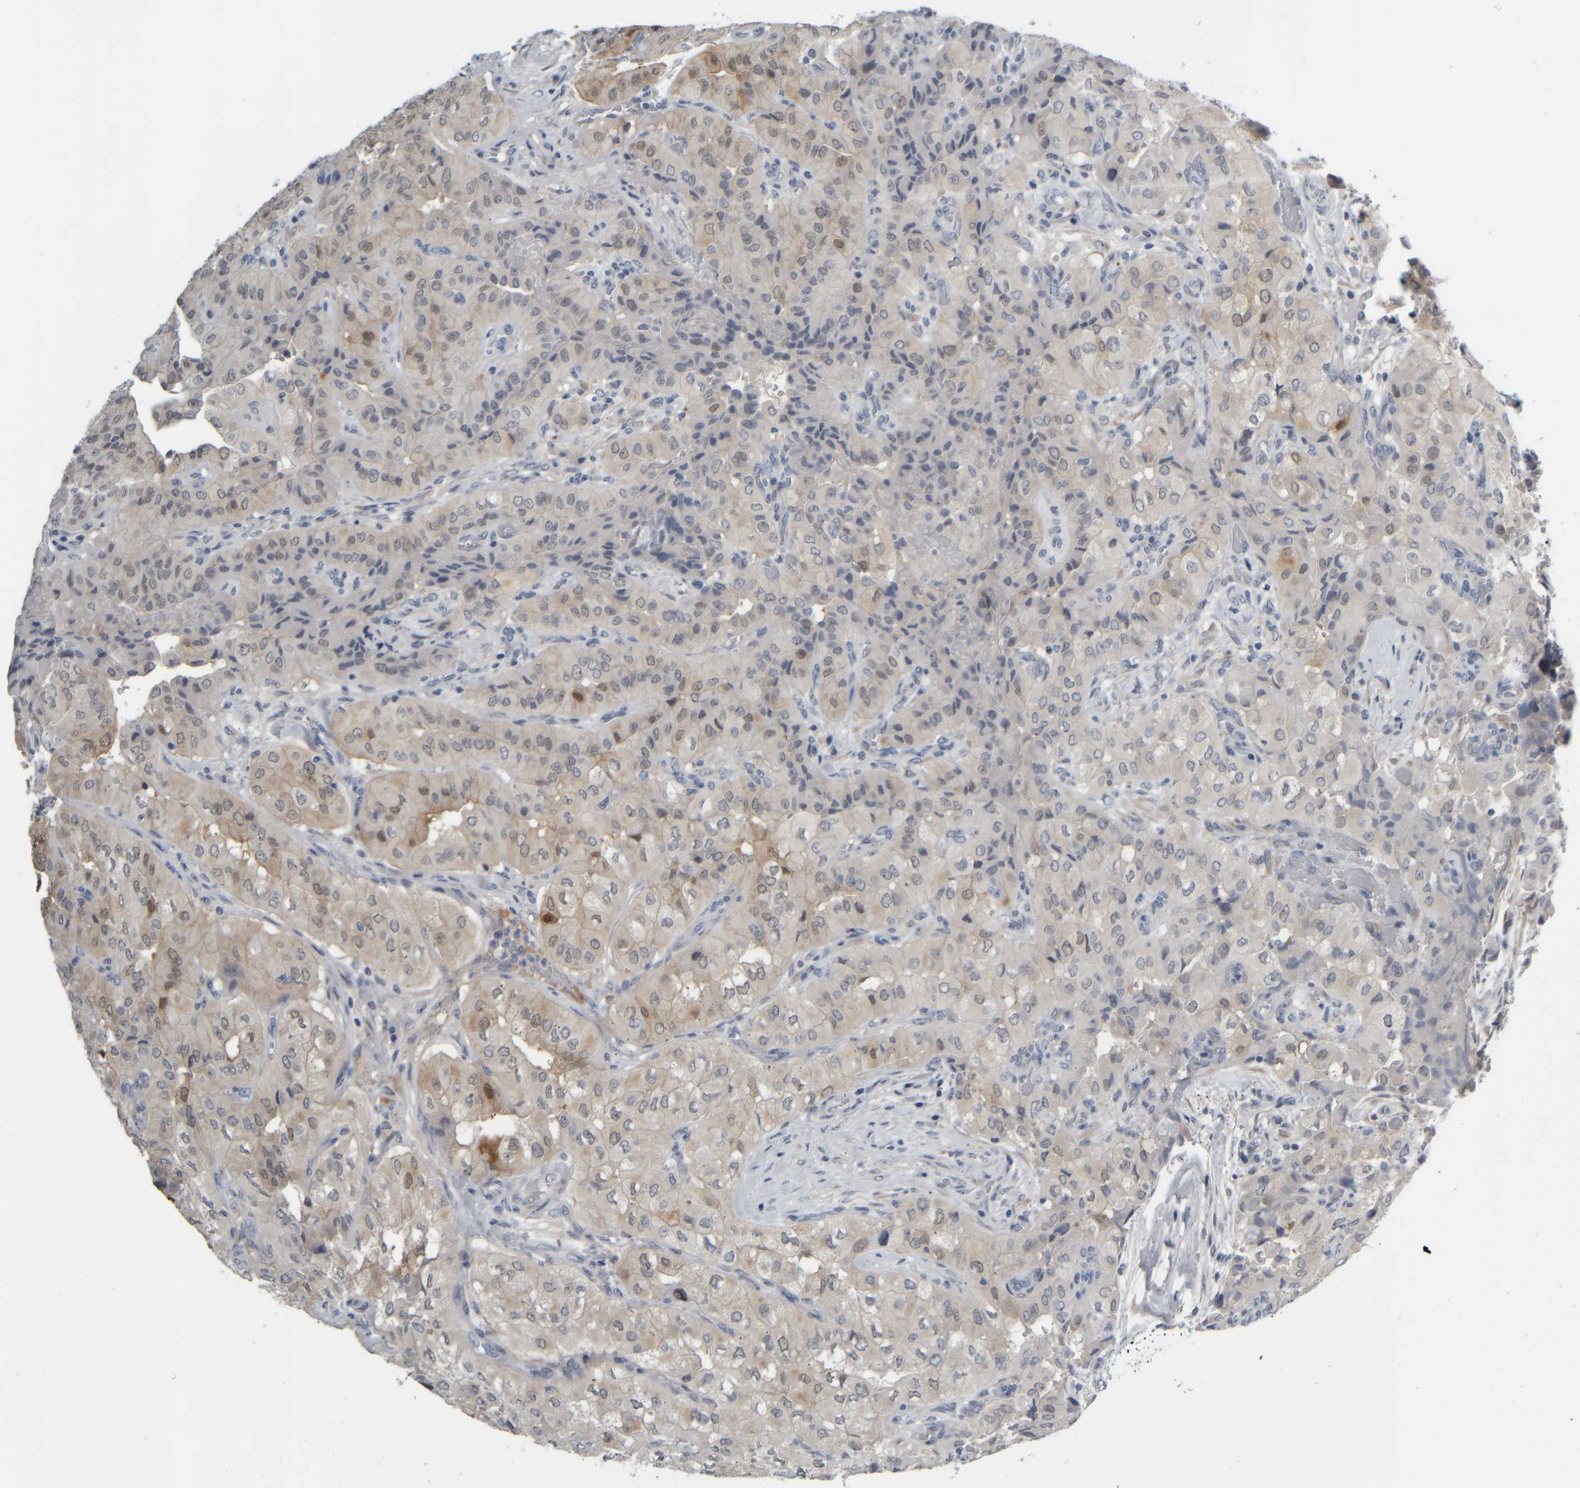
{"staining": {"intensity": "weak", "quantity": "<25%", "location": "cytoplasmic/membranous,nuclear"}, "tissue": "thyroid cancer", "cell_type": "Tumor cells", "image_type": "cancer", "snomed": [{"axis": "morphology", "description": "Papillary adenocarcinoma, NOS"}, {"axis": "topography", "description": "Thyroid gland"}], "caption": "Immunohistochemical staining of thyroid cancer reveals no significant positivity in tumor cells. (DAB (3,3'-diaminobenzidine) IHC, high magnification).", "gene": "COL14A1", "patient": {"sex": "female", "age": 59}}